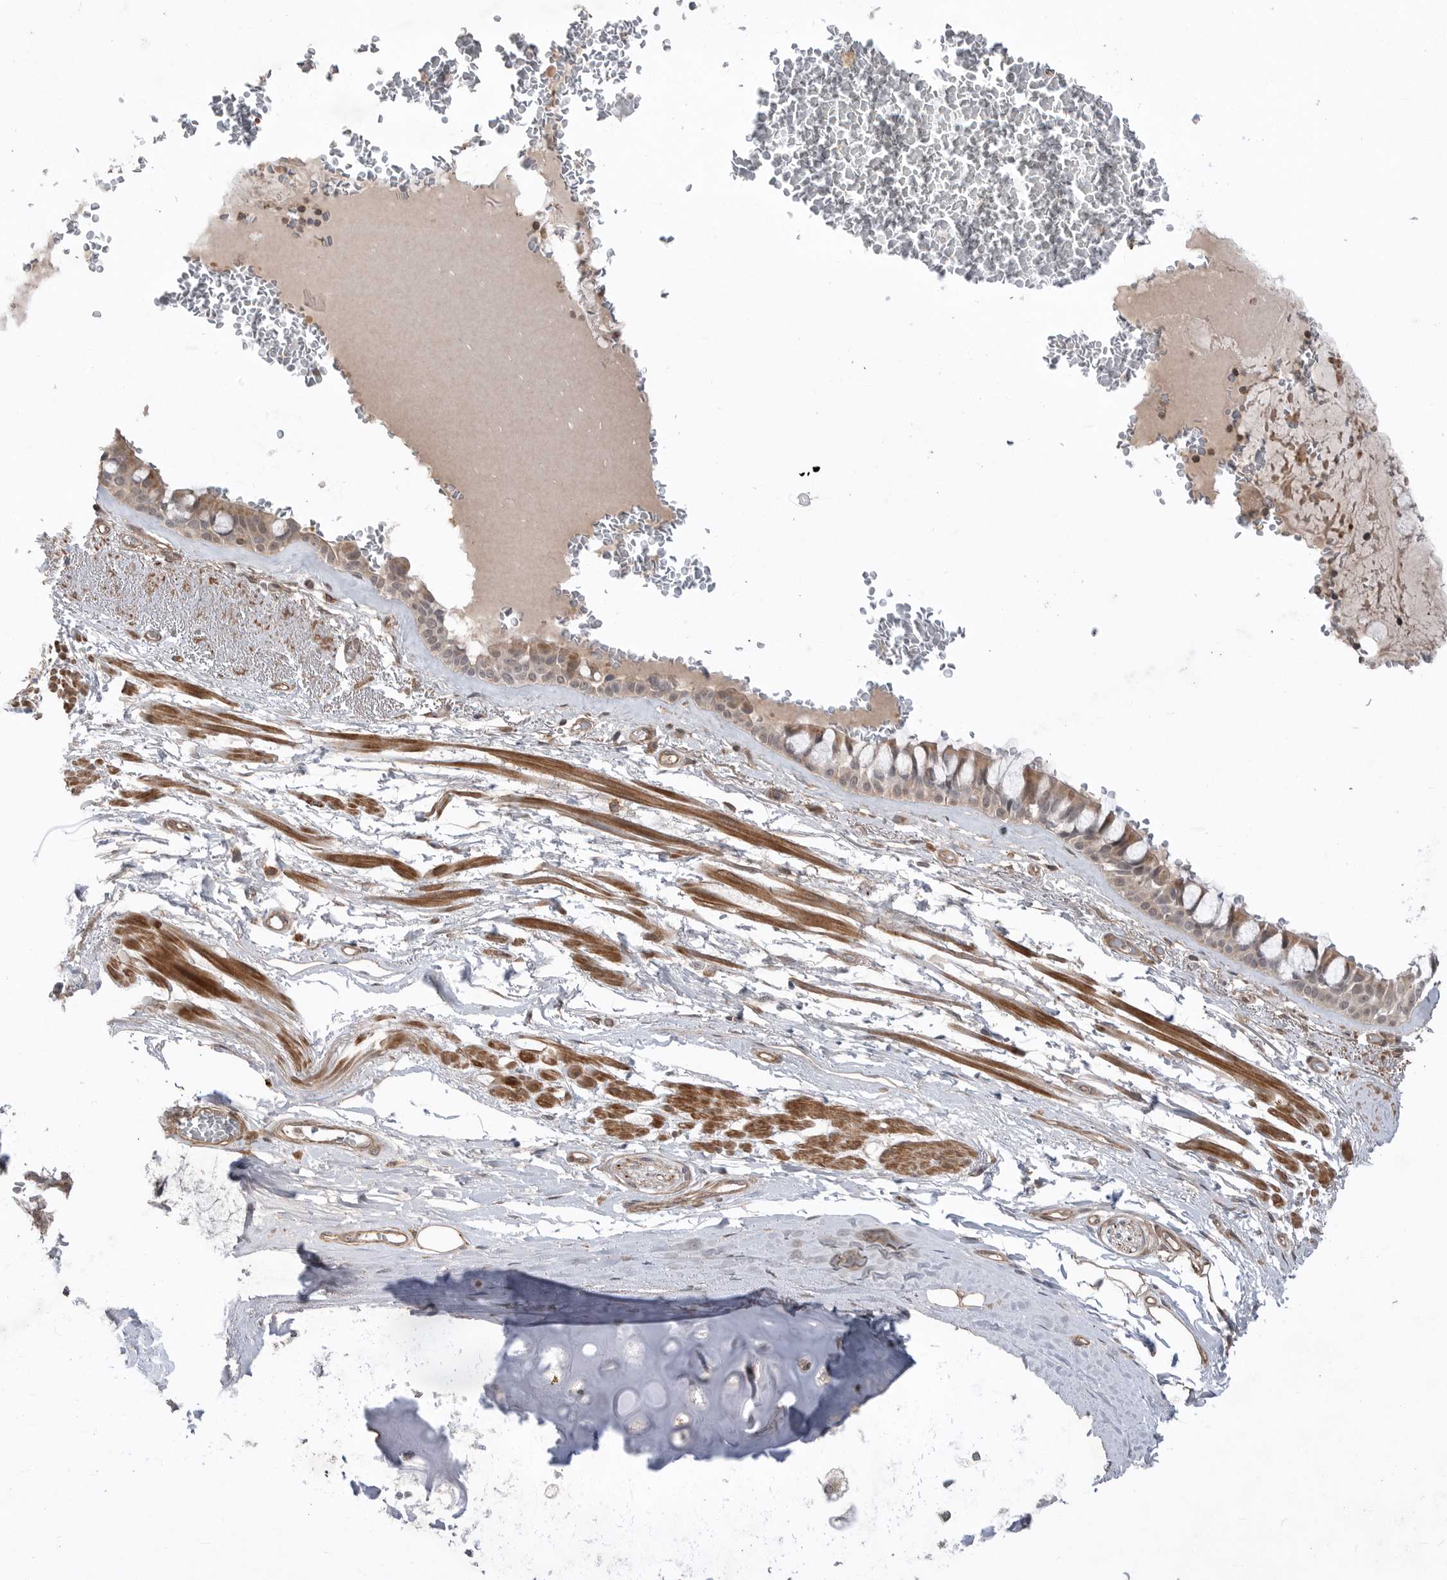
{"staining": {"intensity": "weak", "quantity": "25%-75%", "location": "cytoplasmic/membranous"}, "tissue": "bronchus", "cell_type": "Respiratory epithelial cells", "image_type": "normal", "snomed": [{"axis": "morphology", "description": "Normal tissue, NOS"}, {"axis": "topography", "description": "Bronchus"}], "caption": "Immunohistochemistry staining of benign bronchus, which exhibits low levels of weak cytoplasmic/membranous expression in approximately 25%-75% of respiratory epithelial cells indicating weak cytoplasmic/membranous protein expression. The staining was performed using DAB (3,3'-diaminobenzidine) (brown) for protein detection and nuclei were counterstained in hematoxylin (blue).", "gene": "PEAK1", "patient": {"sex": "male", "age": 66}}